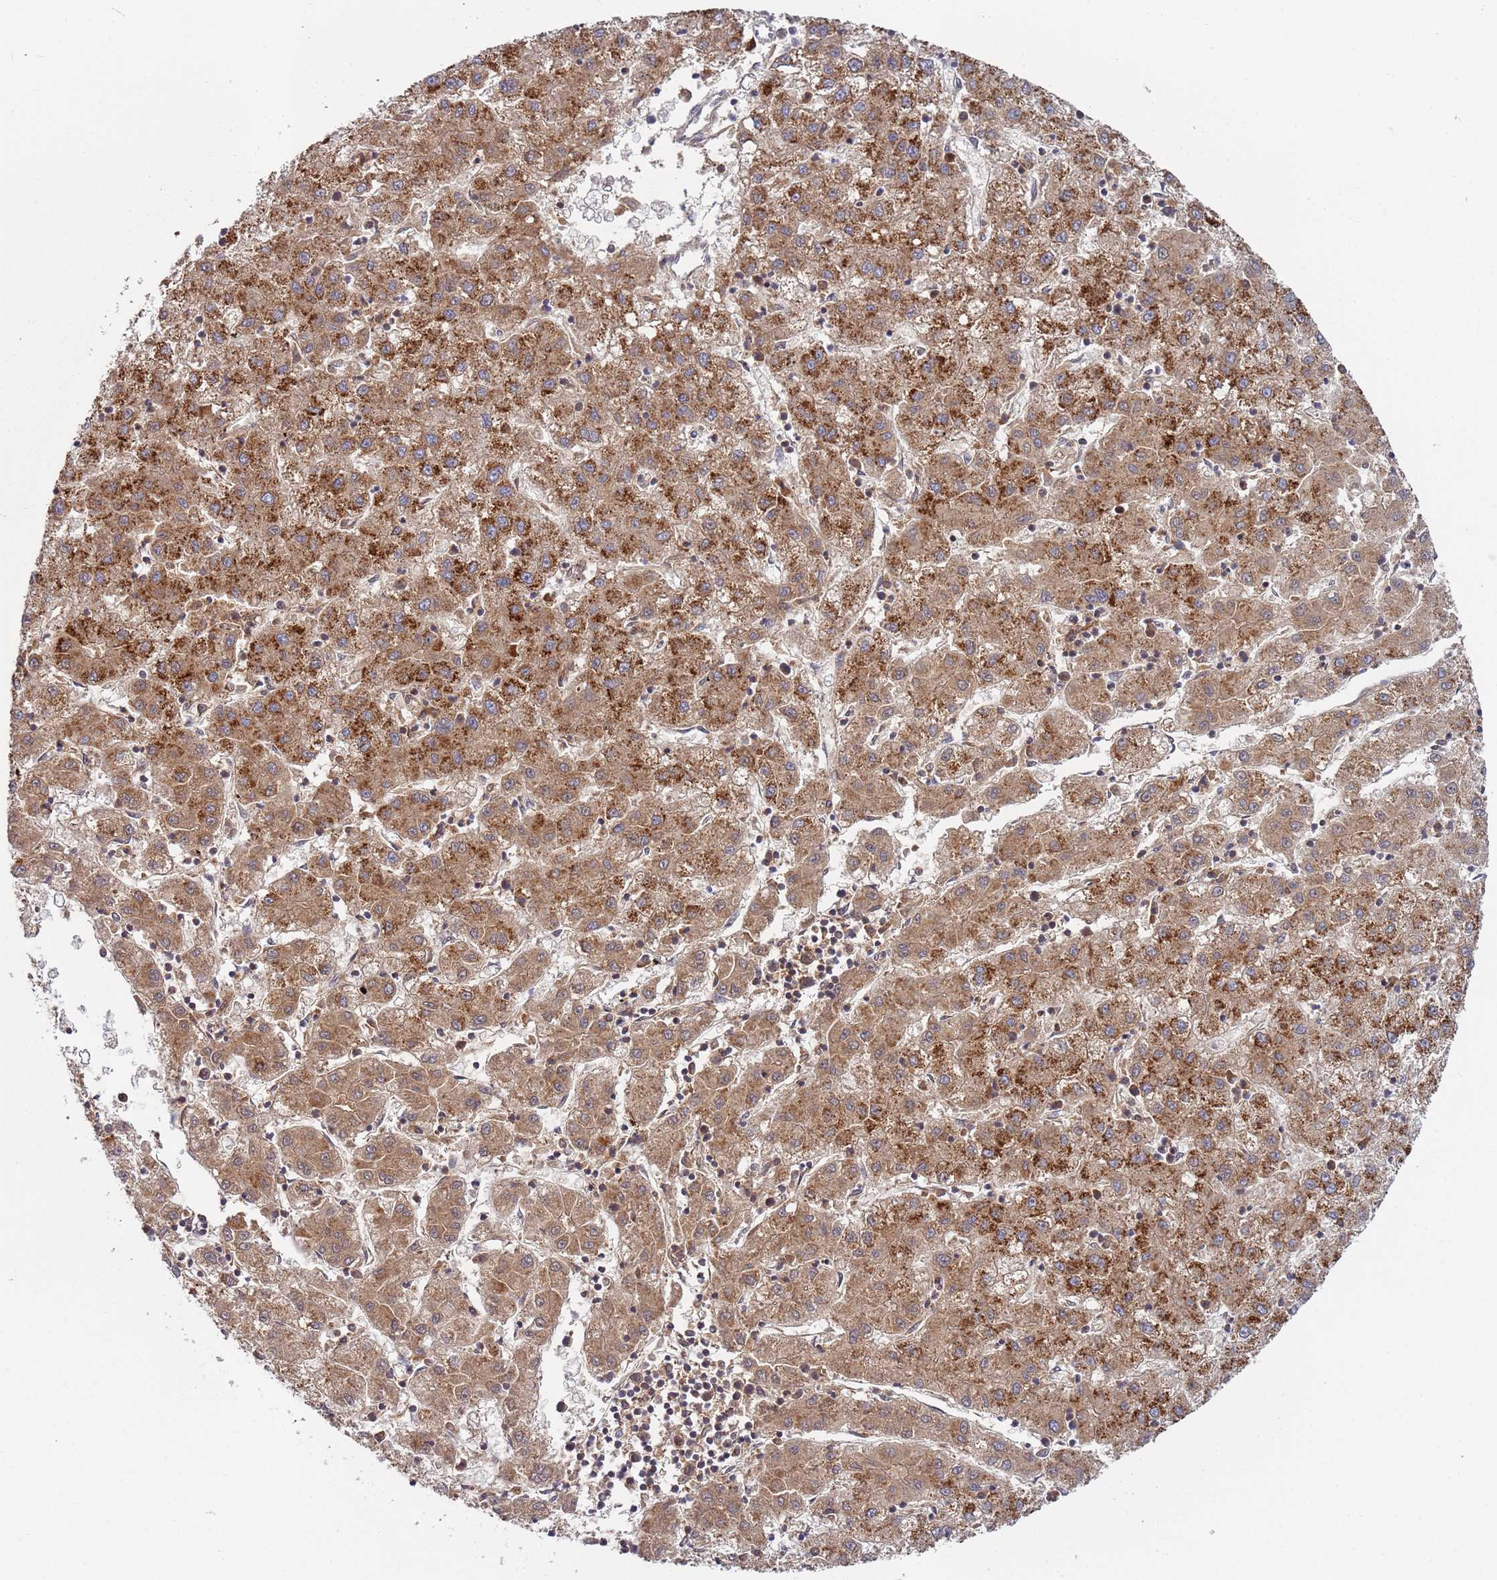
{"staining": {"intensity": "strong", "quantity": ">75%", "location": "cytoplasmic/membranous"}, "tissue": "liver cancer", "cell_type": "Tumor cells", "image_type": "cancer", "snomed": [{"axis": "morphology", "description": "Carcinoma, Hepatocellular, NOS"}, {"axis": "topography", "description": "Liver"}], "caption": "Strong cytoplasmic/membranous staining is identified in about >75% of tumor cells in hepatocellular carcinoma (liver). Using DAB (3,3'-diaminobenzidine) (brown) and hematoxylin (blue) stains, captured at high magnification using brightfield microscopy.", "gene": "OR5A2", "patient": {"sex": "male", "age": 72}}